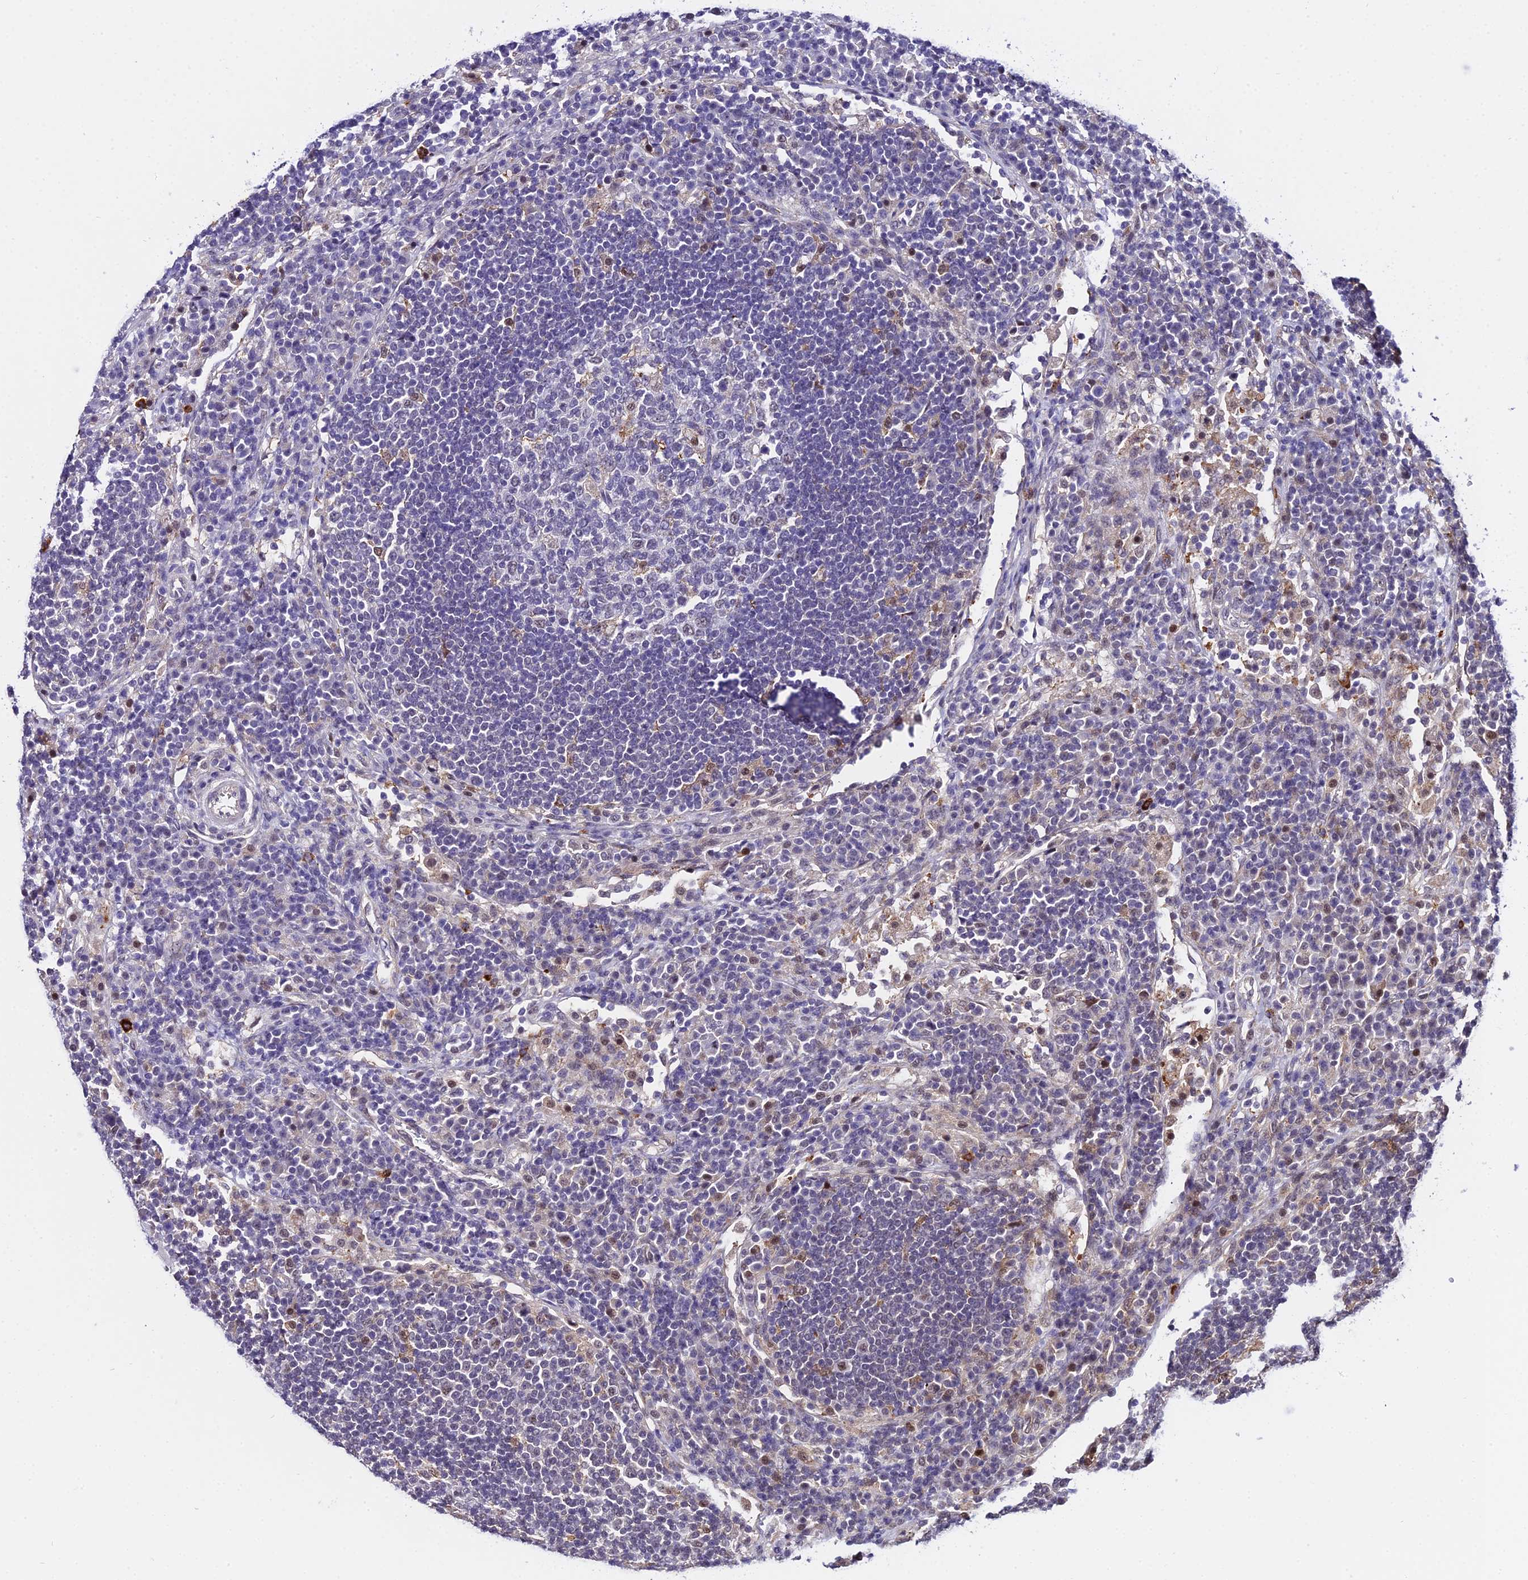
{"staining": {"intensity": "negative", "quantity": "none", "location": "none"}, "tissue": "lymph node", "cell_type": "Germinal center cells", "image_type": "normal", "snomed": [{"axis": "morphology", "description": "Normal tissue, NOS"}, {"axis": "topography", "description": "Lymph node"}], "caption": "This is an immunohistochemistry micrograph of normal human lymph node. There is no expression in germinal center cells.", "gene": "POLR2I", "patient": {"sex": "female", "age": 53}}